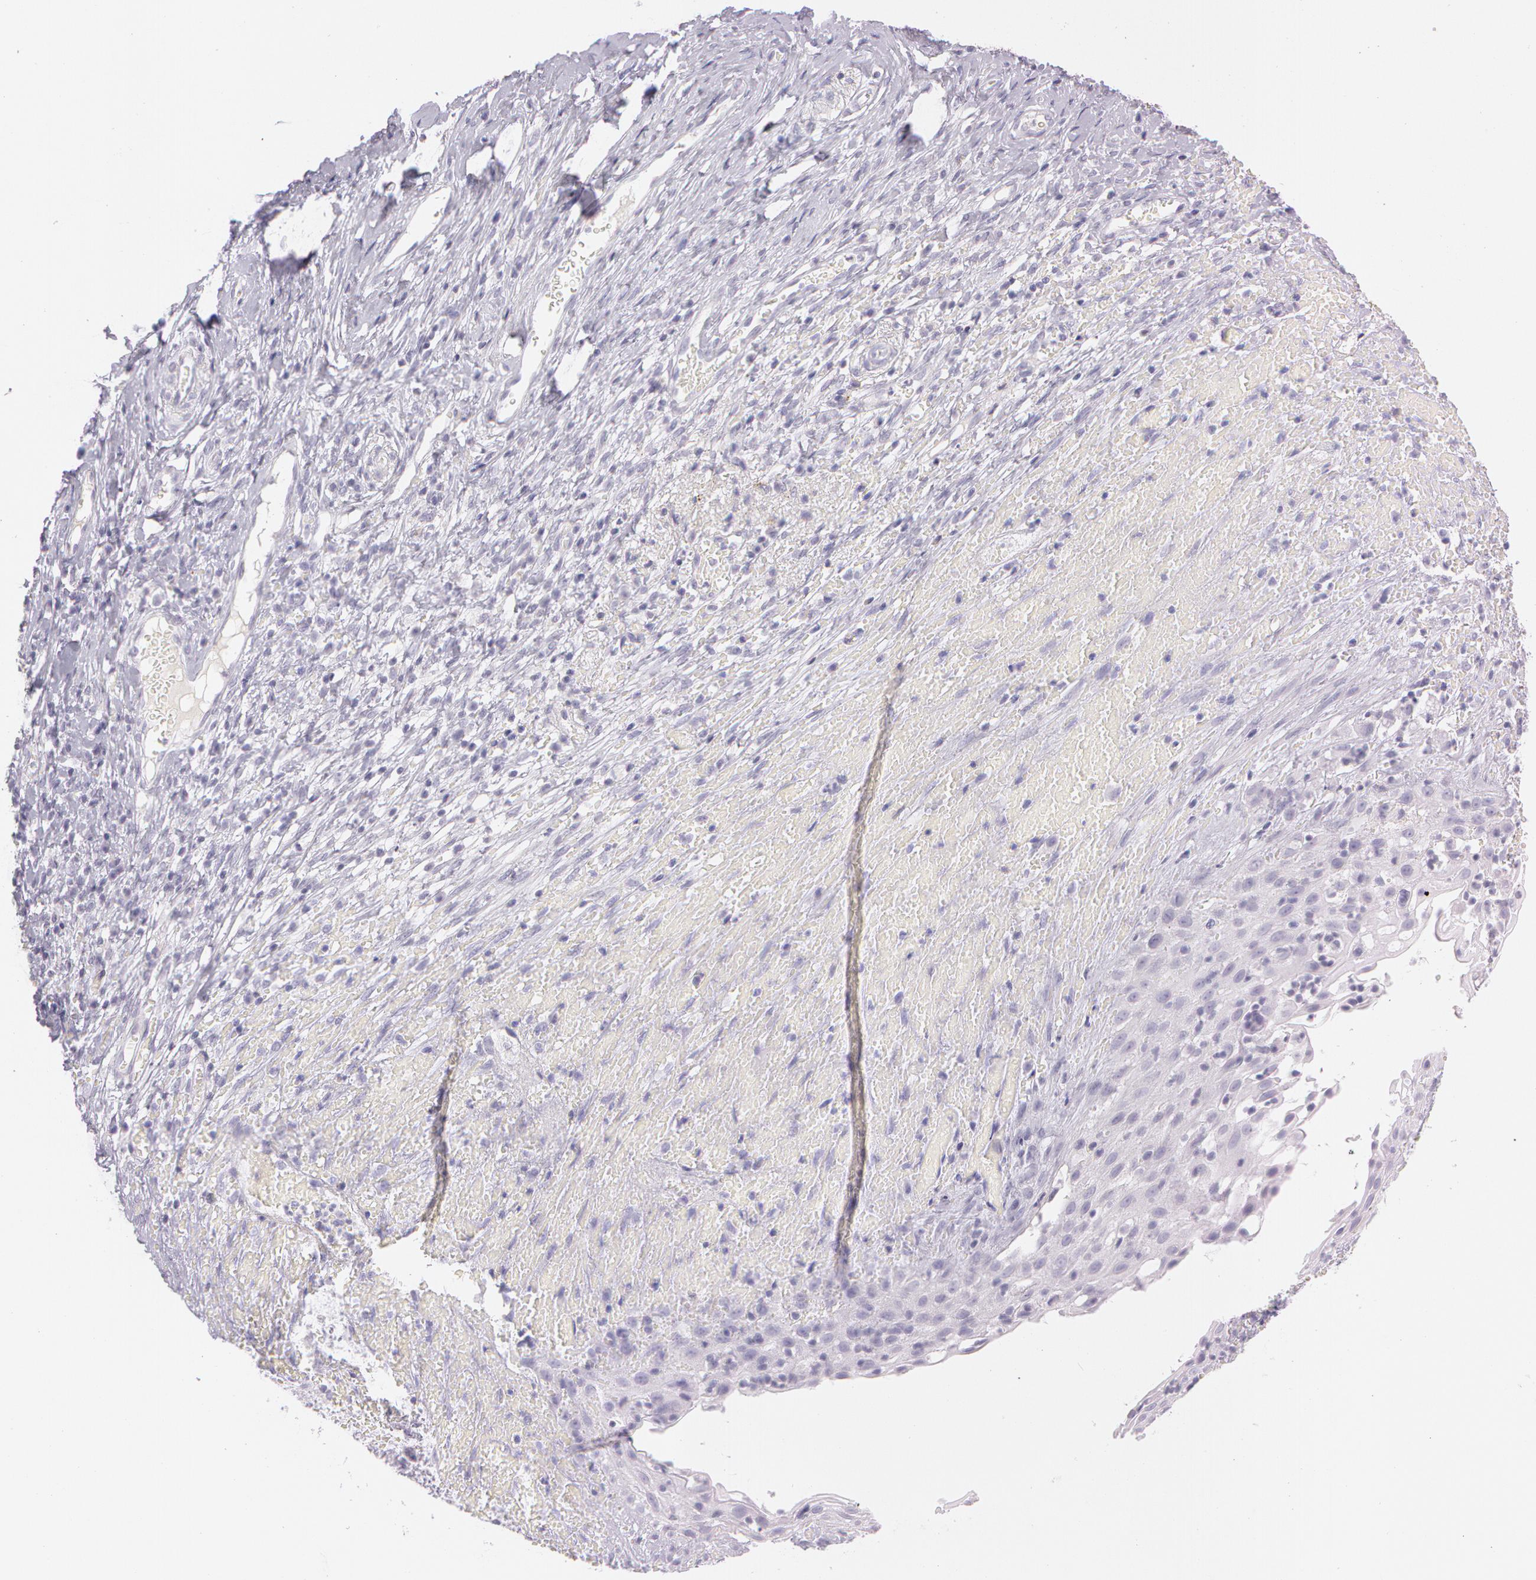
{"staining": {"intensity": "negative", "quantity": "none", "location": "none"}, "tissue": "cervical cancer", "cell_type": "Tumor cells", "image_type": "cancer", "snomed": [{"axis": "morphology", "description": "Normal tissue, NOS"}, {"axis": "morphology", "description": "Squamous cell carcinoma, NOS"}, {"axis": "topography", "description": "Cervix"}], "caption": "Squamous cell carcinoma (cervical) was stained to show a protein in brown. There is no significant positivity in tumor cells.", "gene": "OTC", "patient": {"sex": "female", "age": 67}}